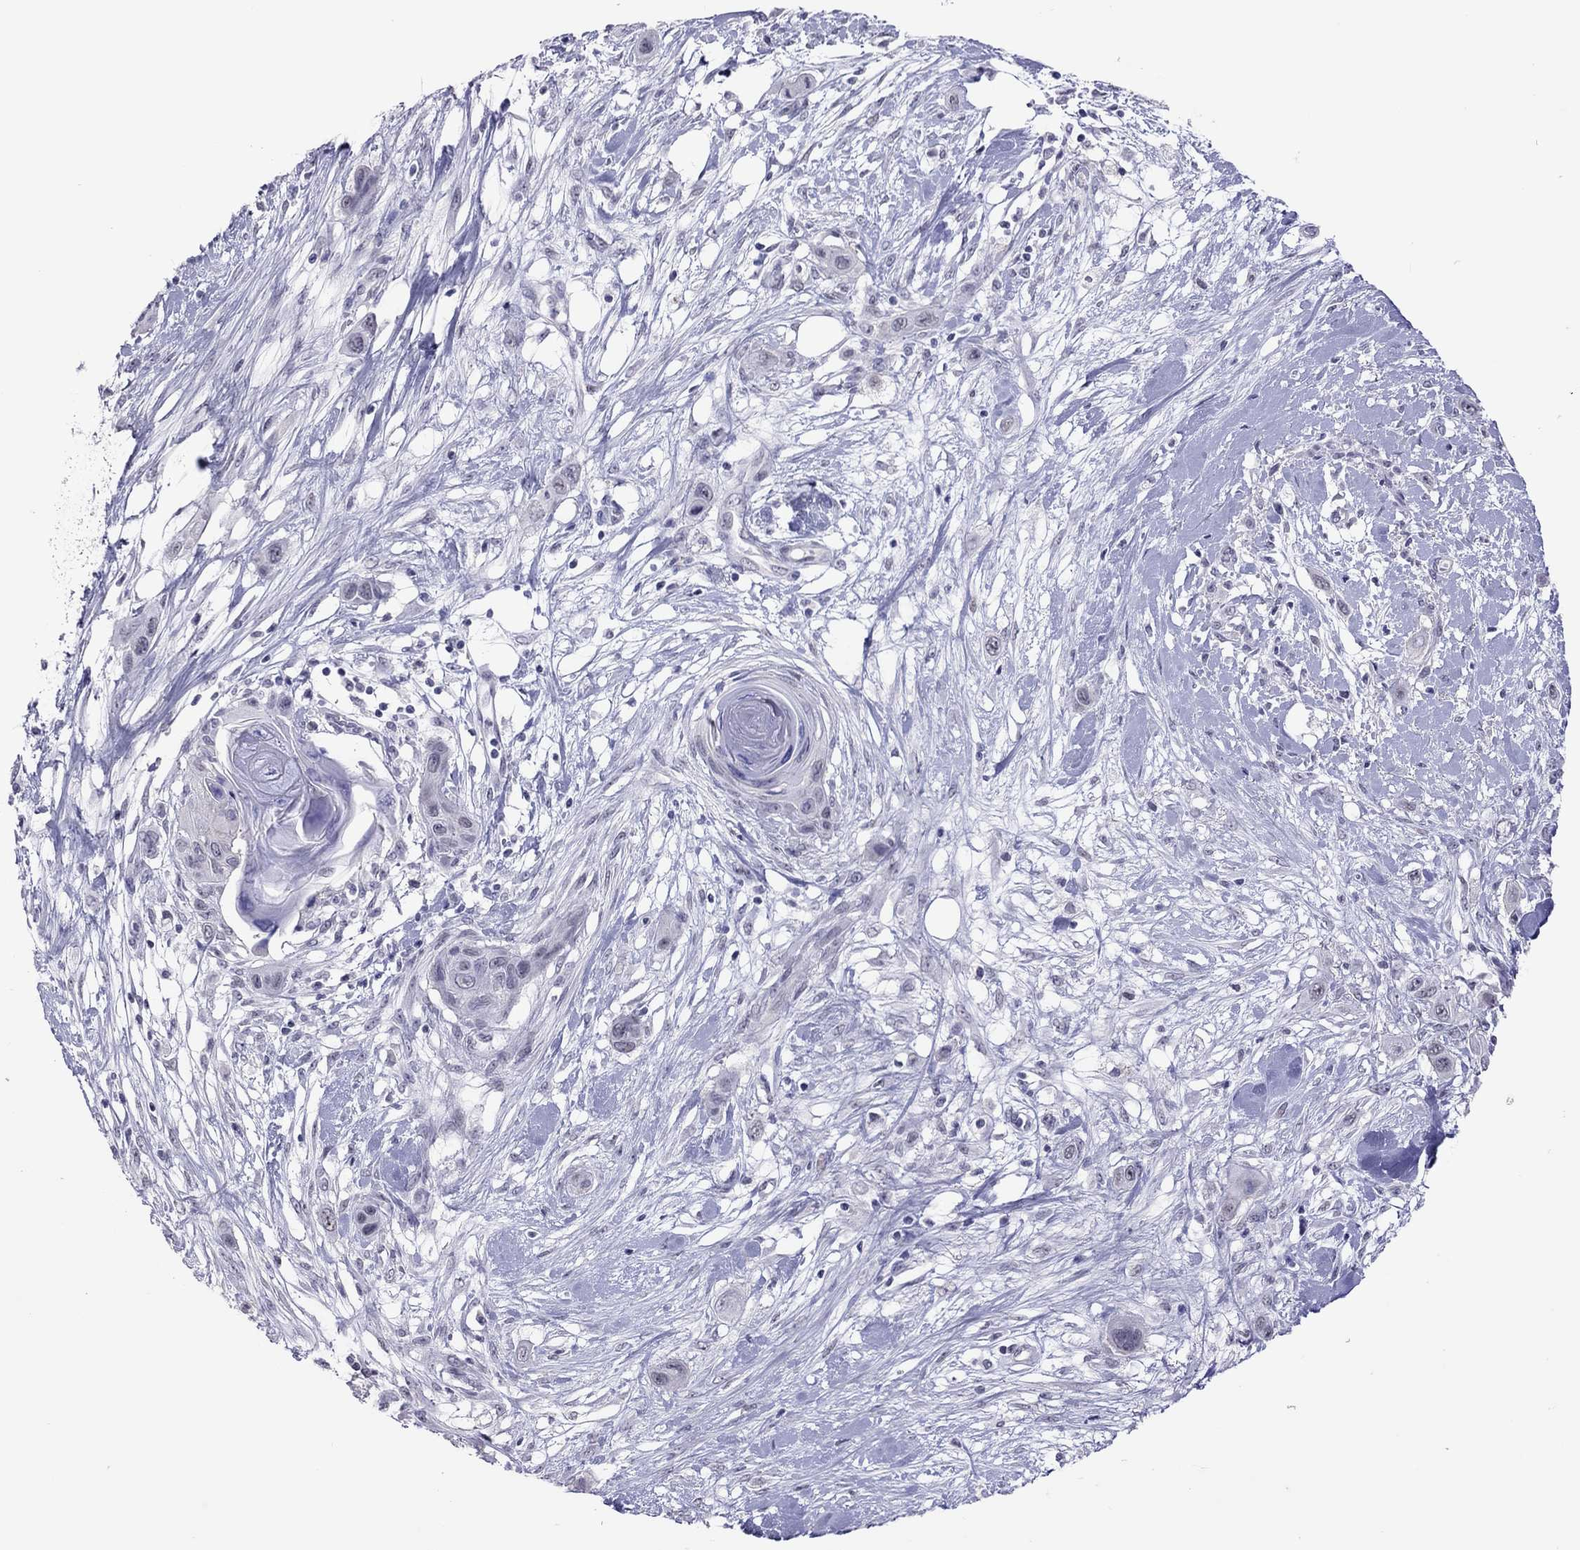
{"staining": {"intensity": "negative", "quantity": "none", "location": "none"}, "tissue": "skin cancer", "cell_type": "Tumor cells", "image_type": "cancer", "snomed": [{"axis": "morphology", "description": "Squamous cell carcinoma, NOS"}, {"axis": "topography", "description": "Skin"}], "caption": "Immunohistochemical staining of human squamous cell carcinoma (skin) displays no significant expression in tumor cells. (Immunohistochemistry (ihc), brightfield microscopy, high magnification).", "gene": "JHY", "patient": {"sex": "male", "age": 79}}